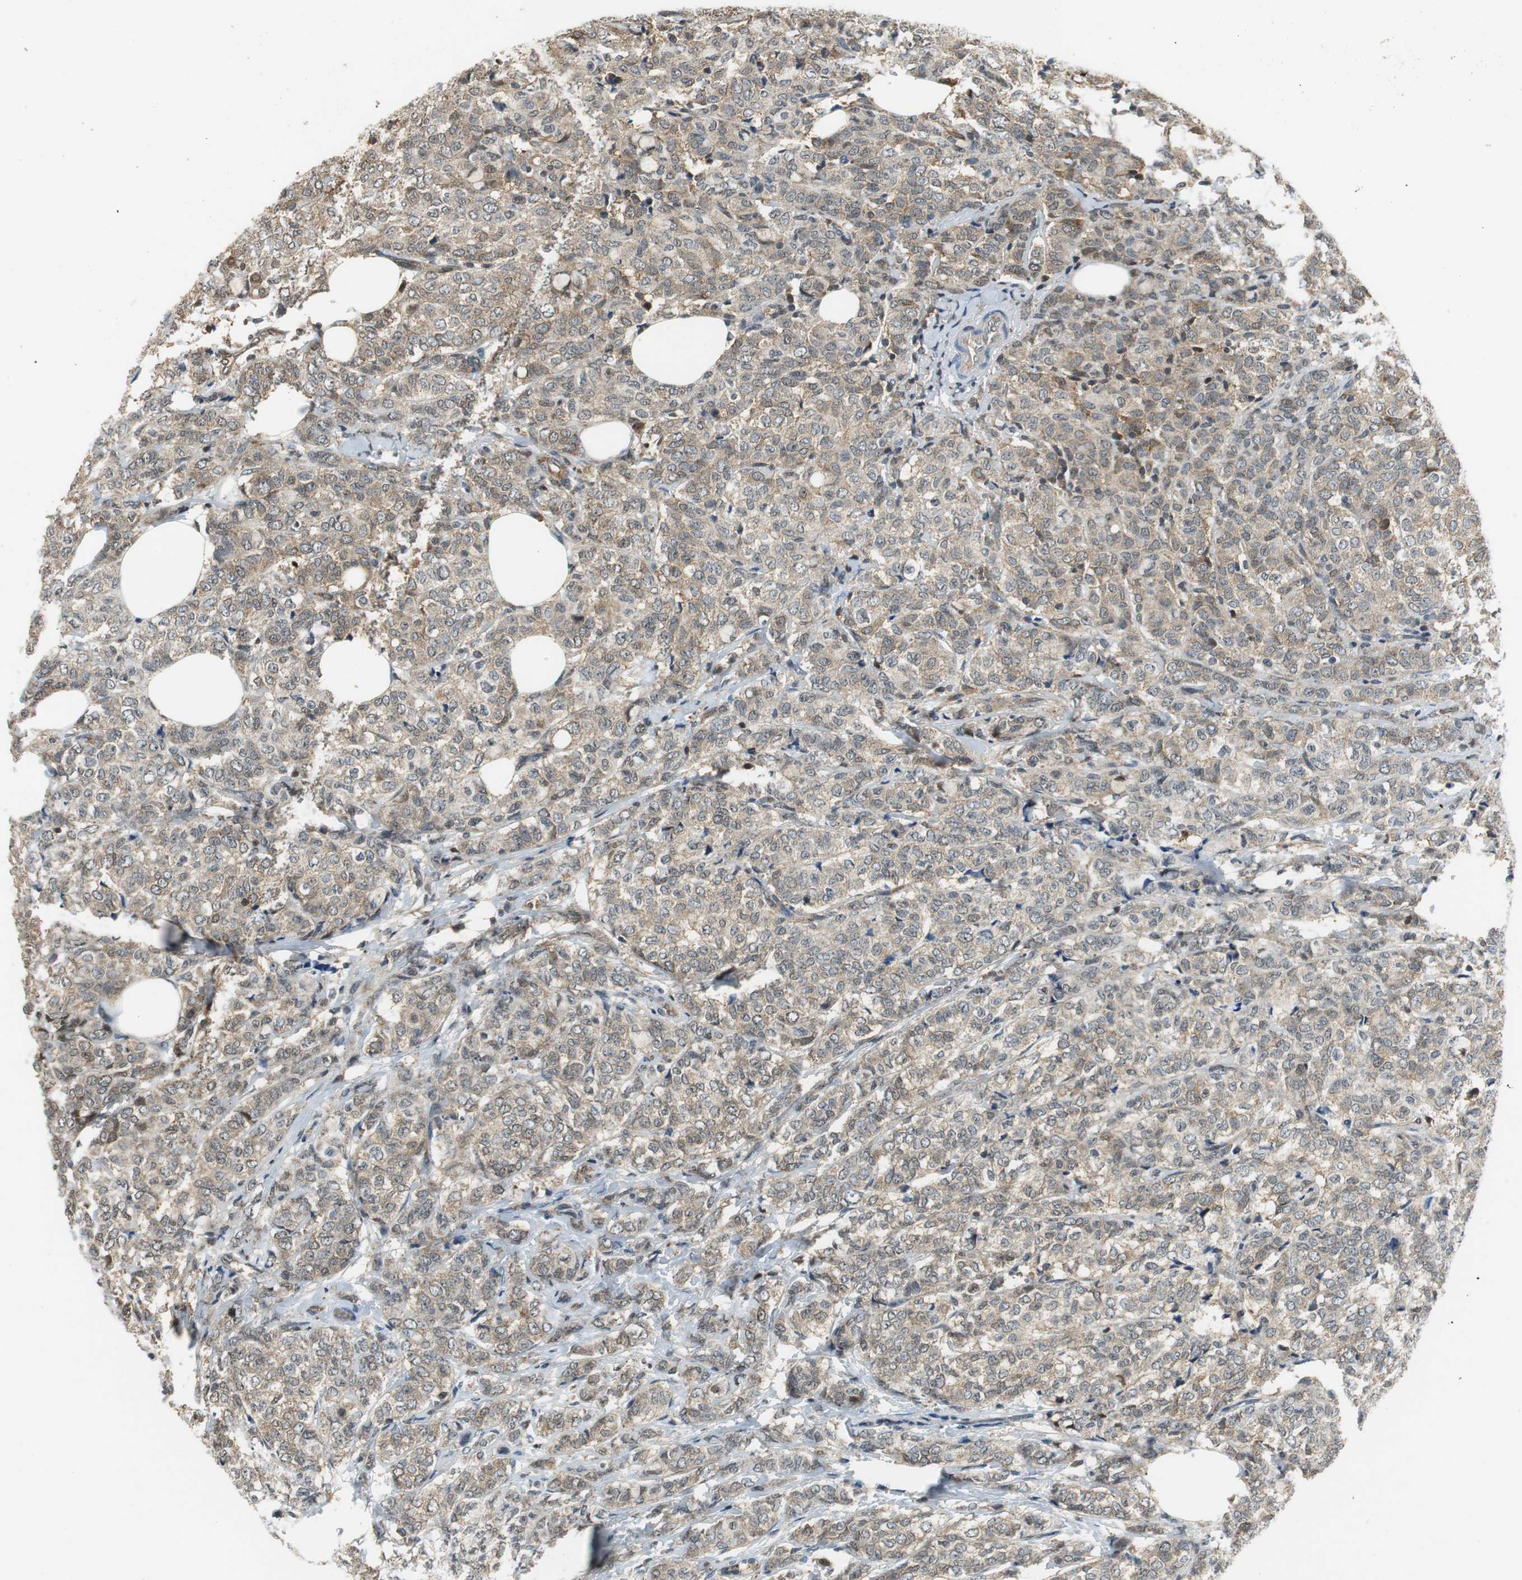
{"staining": {"intensity": "weak", "quantity": ">75%", "location": "cytoplasmic/membranous"}, "tissue": "breast cancer", "cell_type": "Tumor cells", "image_type": "cancer", "snomed": [{"axis": "morphology", "description": "Lobular carcinoma"}, {"axis": "topography", "description": "Breast"}], "caption": "An immunohistochemistry histopathology image of tumor tissue is shown. Protein staining in brown shows weak cytoplasmic/membranous positivity in breast cancer within tumor cells.", "gene": "GSDMD", "patient": {"sex": "female", "age": 60}}